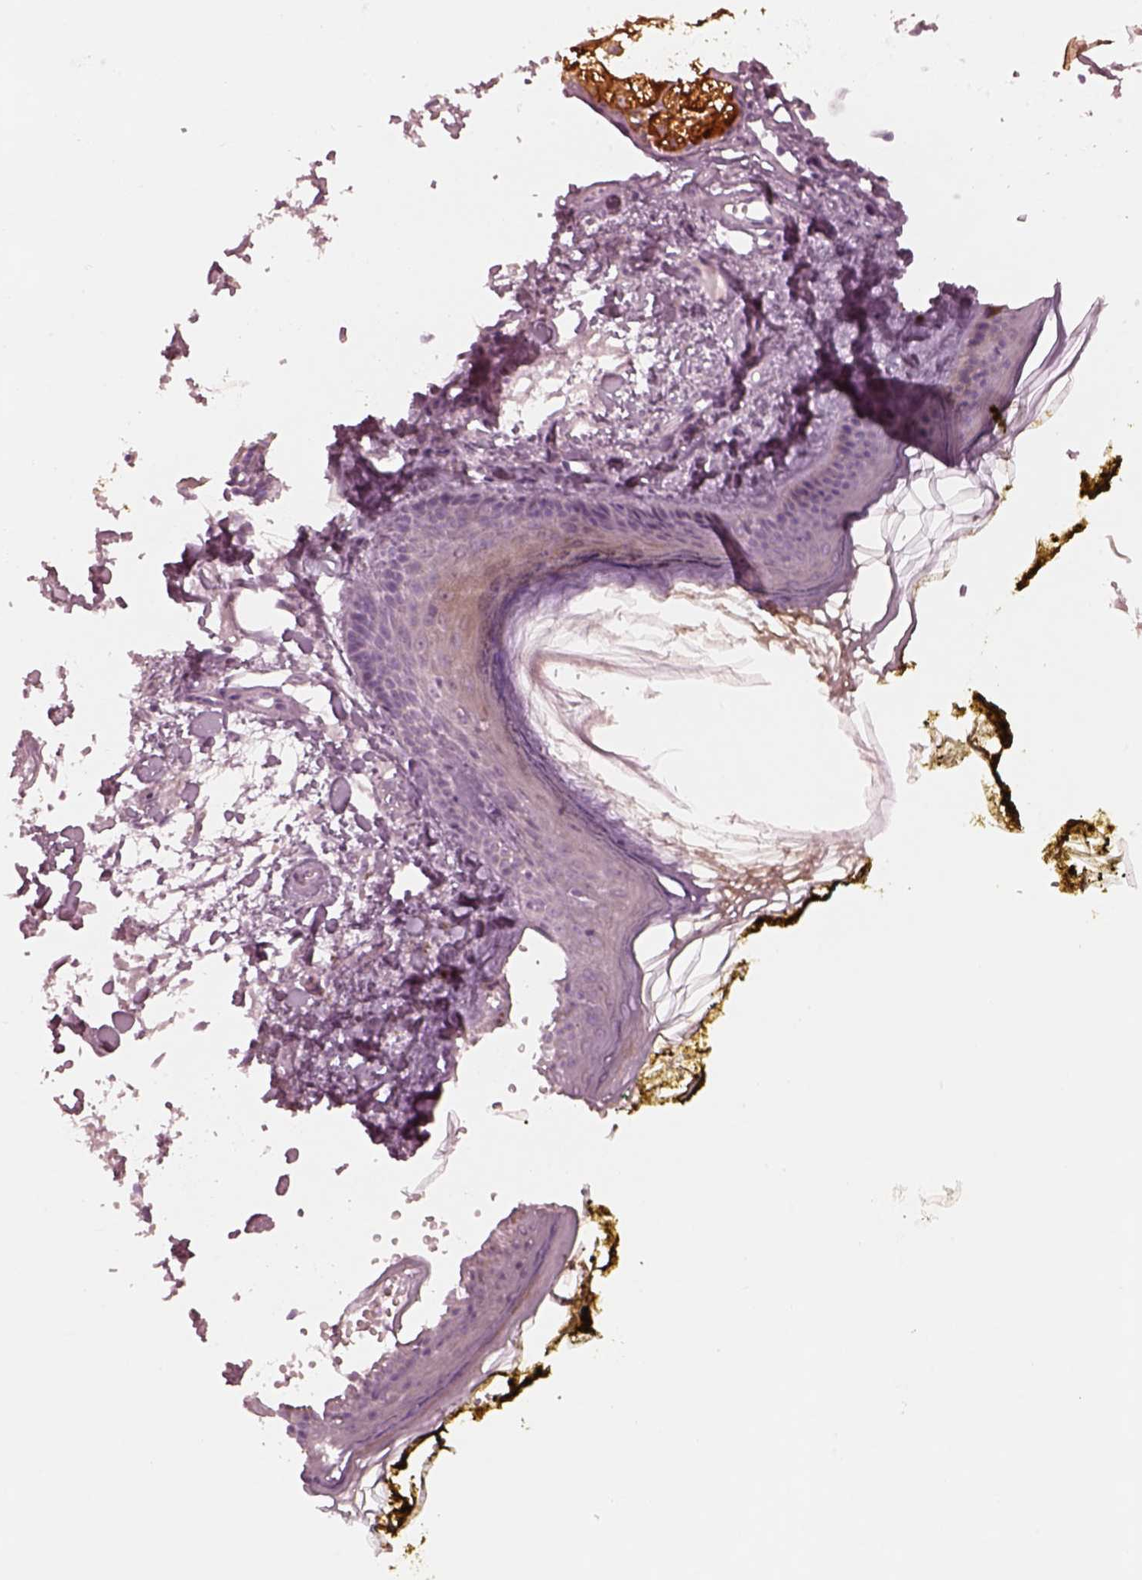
{"staining": {"intensity": "negative", "quantity": "none", "location": "none"}, "tissue": "skin", "cell_type": "Fibroblasts", "image_type": "normal", "snomed": [{"axis": "morphology", "description": "Normal tissue, NOS"}, {"axis": "topography", "description": "Skin"}], "caption": "Fibroblasts show no significant protein expression in benign skin. (Immunohistochemistry (ihc), brightfield microscopy, high magnification).", "gene": "PON3", "patient": {"sex": "male", "age": 76}}